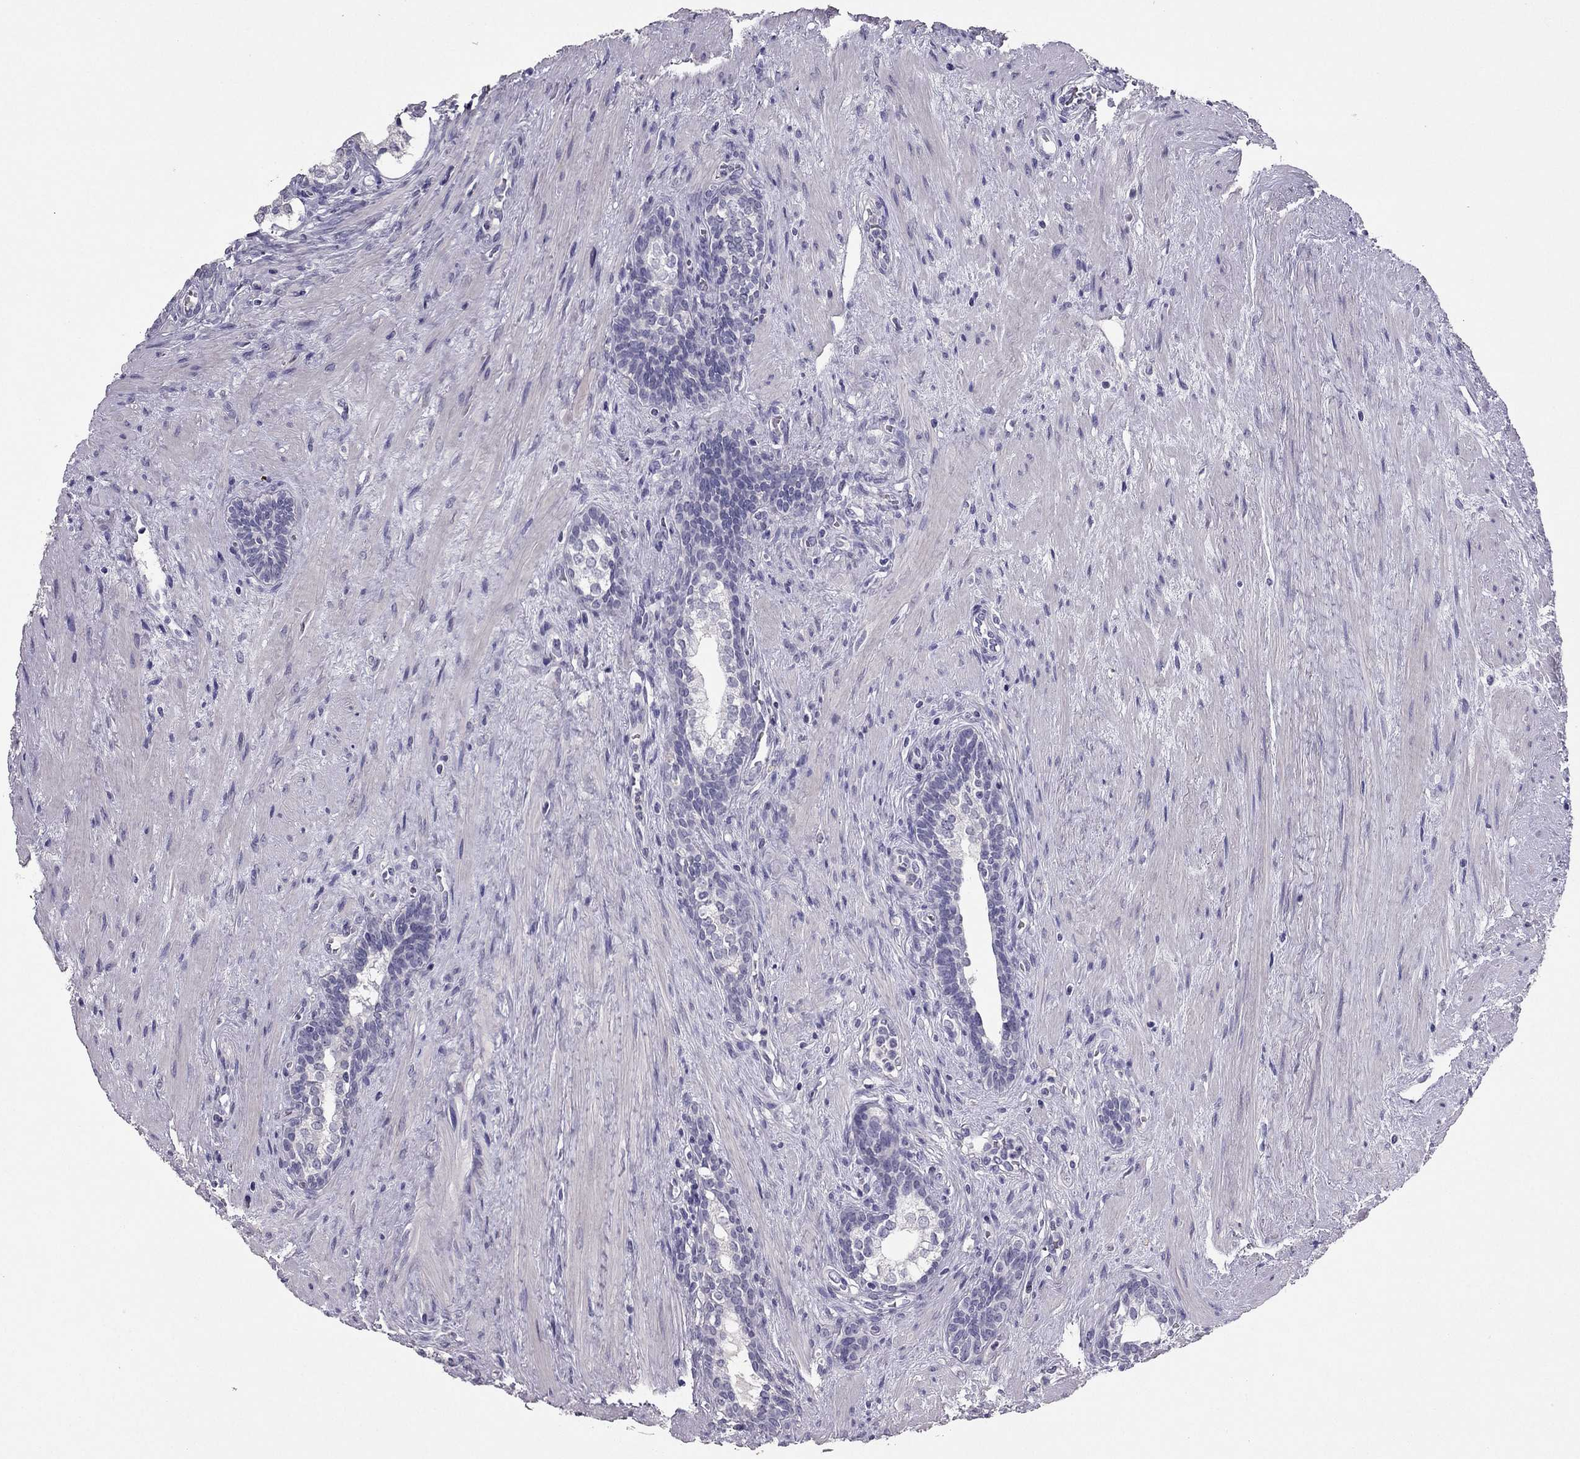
{"staining": {"intensity": "negative", "quantity": "none", "location": "none"}, "tissue": "prostate cancer", "cell_type": "Tumor cells", "image_type": "cancer", "snomed": [{"axis": "morphology", "description": "Adenocarcinoma, NOS"}, {"axis": "morphology", "description": "Adenocarcinoma, High grade"}, {"axis": "topography", "description": "Prostate"}], "caption": "Immunohistochemistry (IHC) of human adenocarcinoma (prostate) displays no positivity in tumor cells.", "gene": "RHO", "patient": {"sex": "male", "age": 61}}